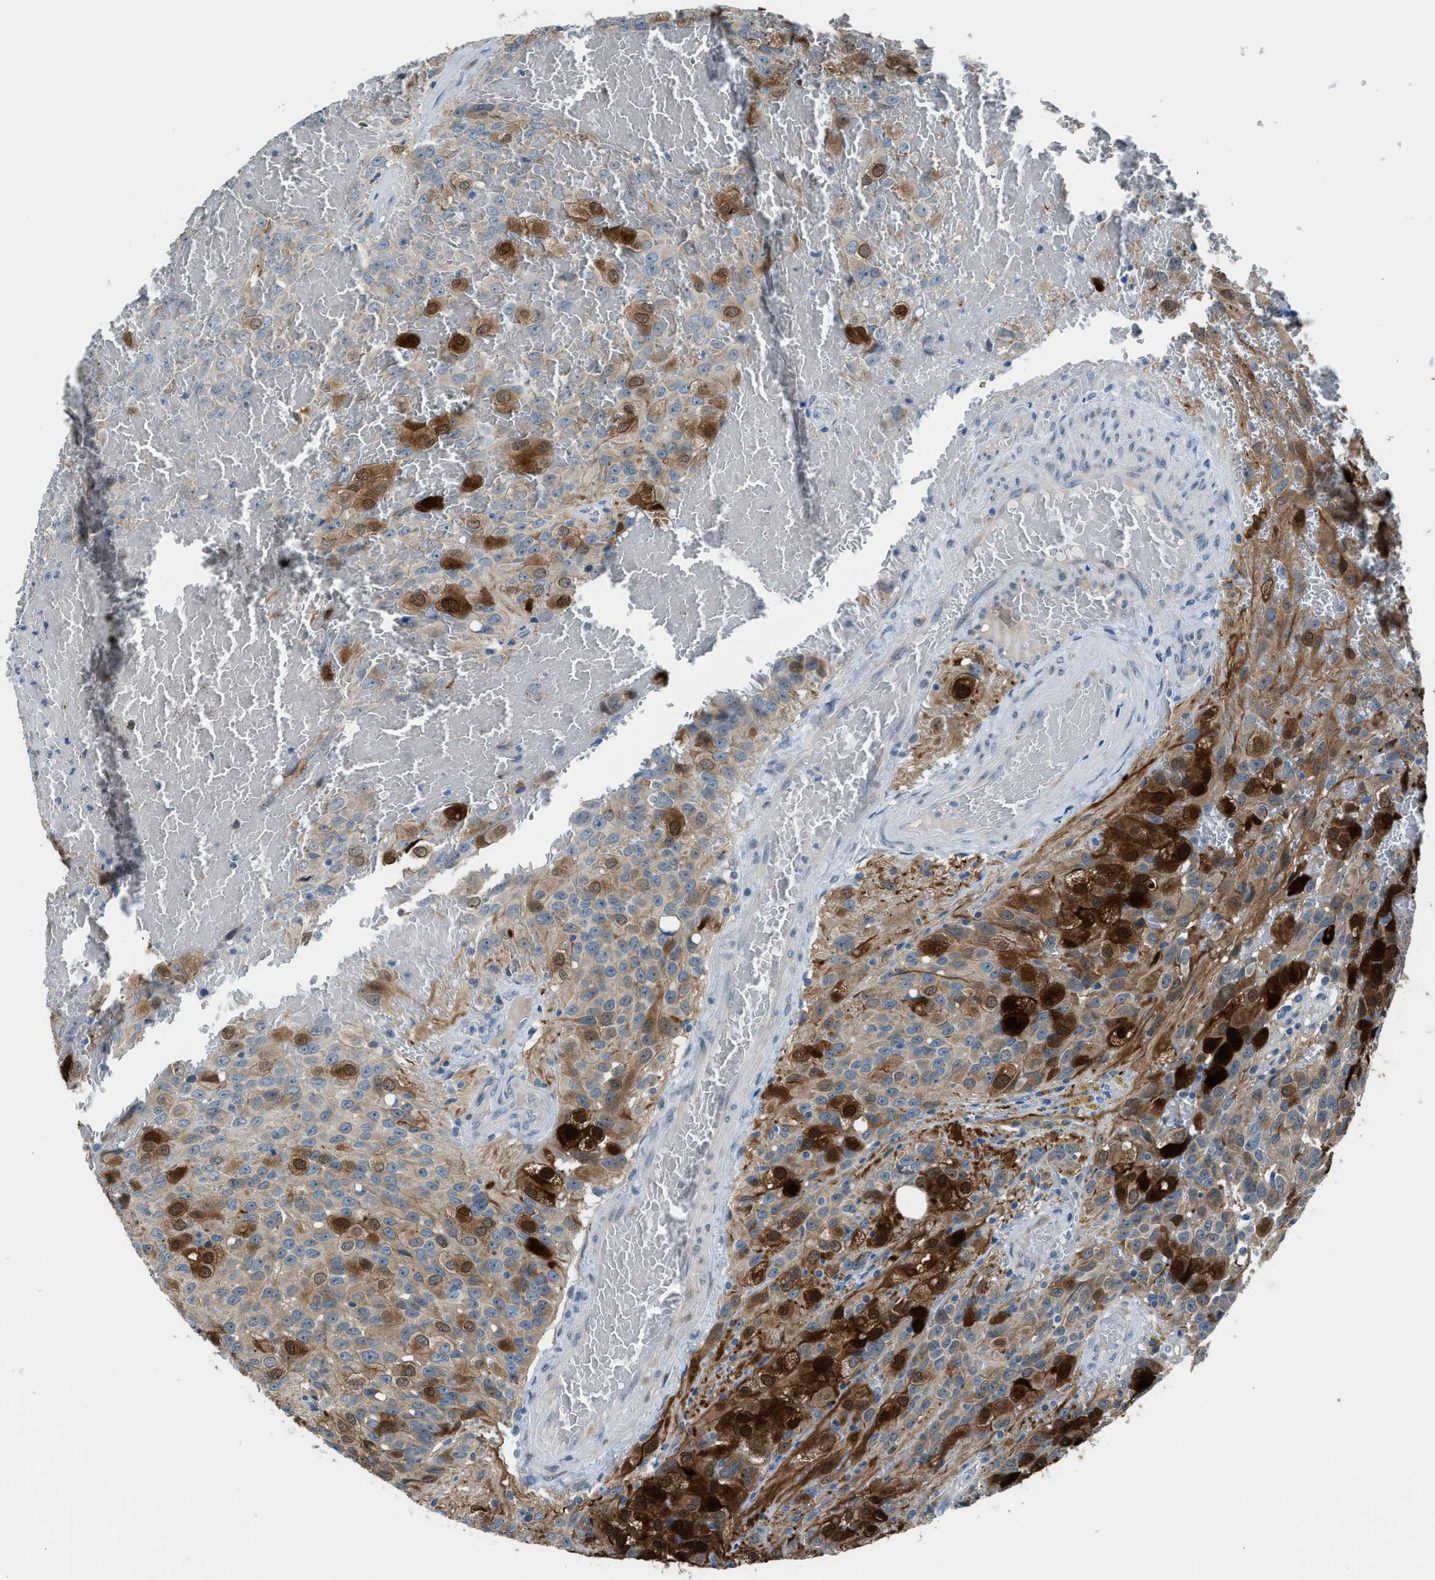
{"staining": {"intensity": "strong", "quantity": "<25%", "location": "cytoplasmic/membranous,nuclear"}, "tissue": "glioma", "cell_type": "Tumor cells", "image_type": "cancer", "snomed": [{"axis": "morphology", "description": "Glioma, malignant, High grade"}, {"axis": "topography", "description": "Brain"}], "caption": "Glioma stained with DAB (3,3'-diaminobenzidine) IHC displays medium levels of strong cytoplasmic/membranous and nuclear positivity in about <25% of tumor cells.", "gene": "RNF41", "patient": {"sex": "male", "age": 32}}